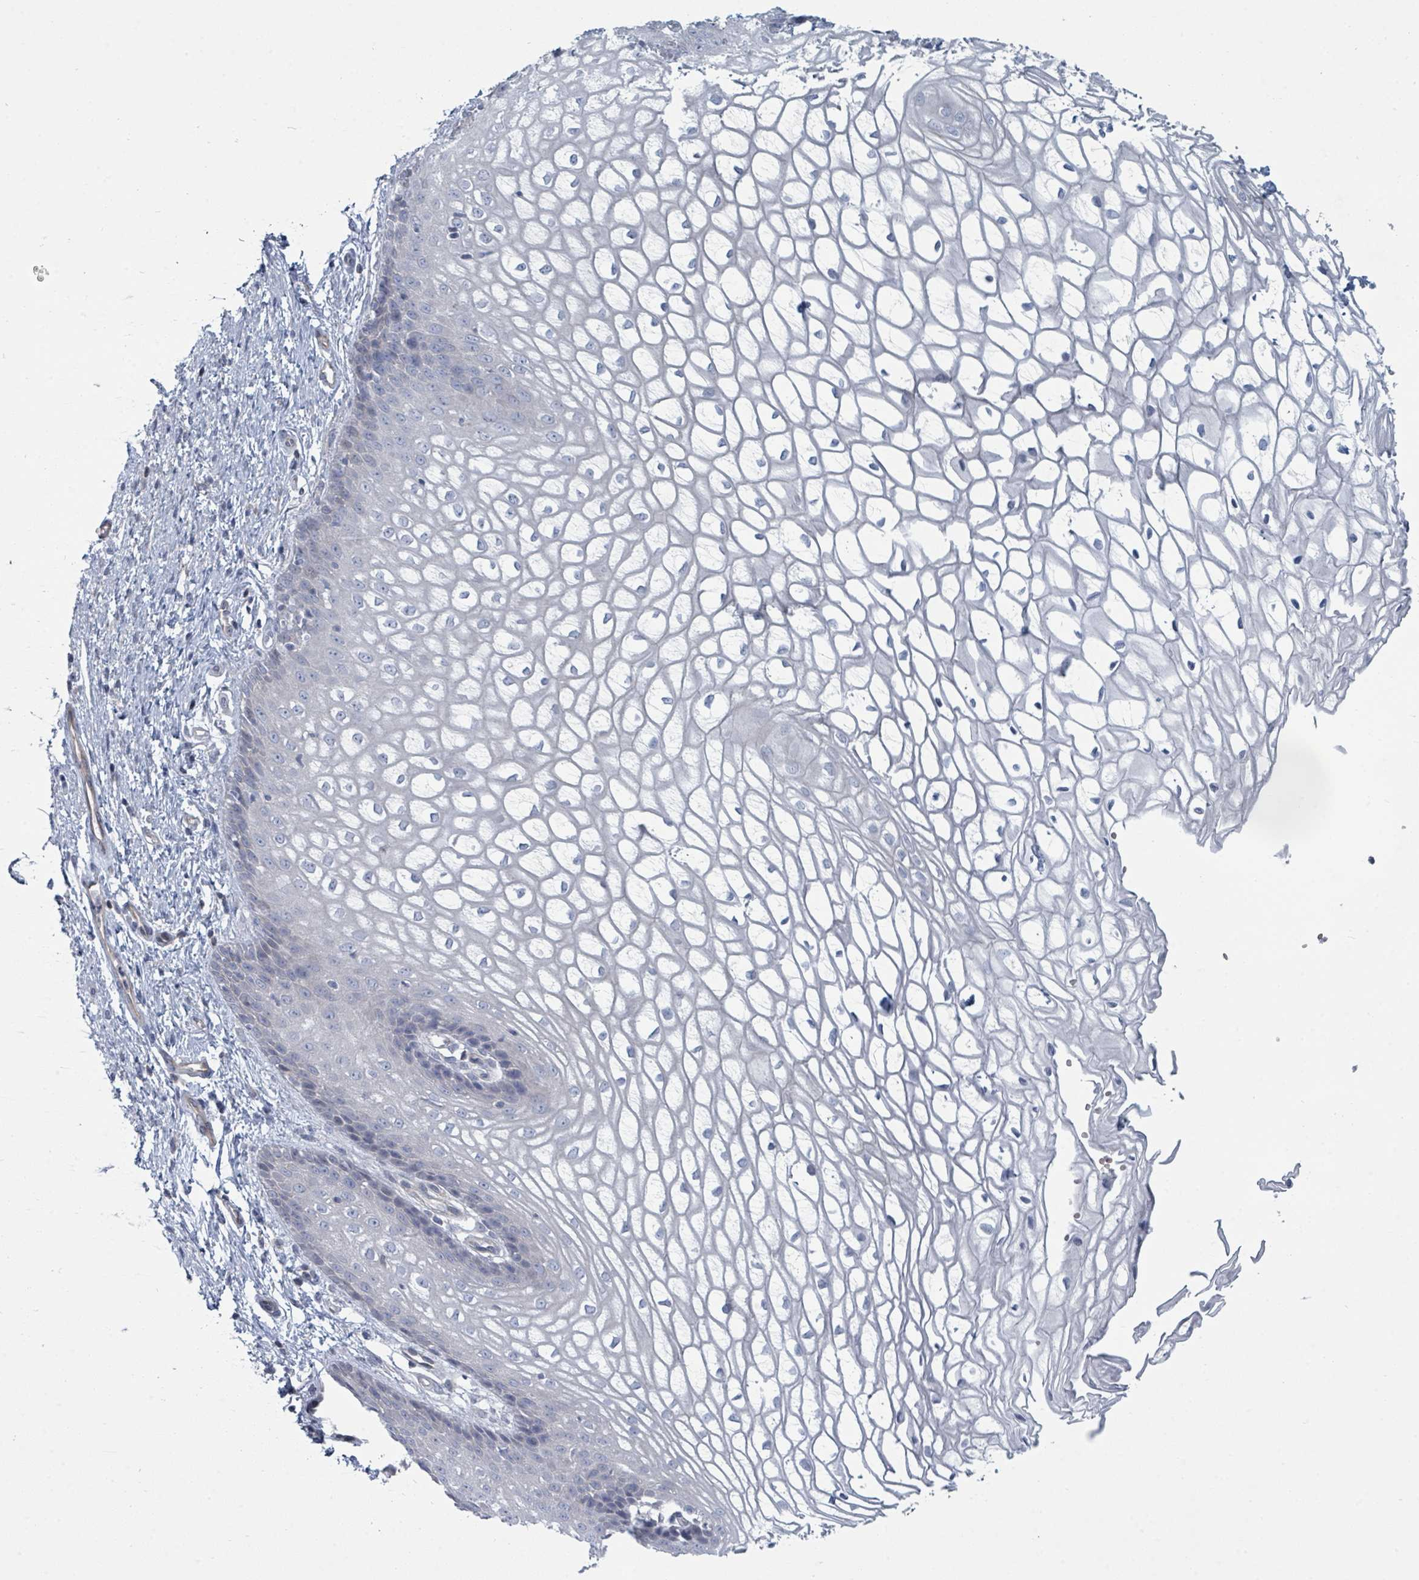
{"staining": {"intensity": "negative", "quantity": "none", "location": "none"}, "tissue": "vagina", "cell_type": "Squamous epithelial cells", "image_type": "normal", "snomed": [{"axis": "morphology", "description": "Normal tissue, NOS"}, {"axis": "topography", "description": "Vagina"}], "caption": "IHC image of unremarkable vagina stained for a protein (brown), which exhibits no expression in squamous epithelial cells.", "gene": "SLC25A45", "patient": {"sex": "female", "age": 34}}